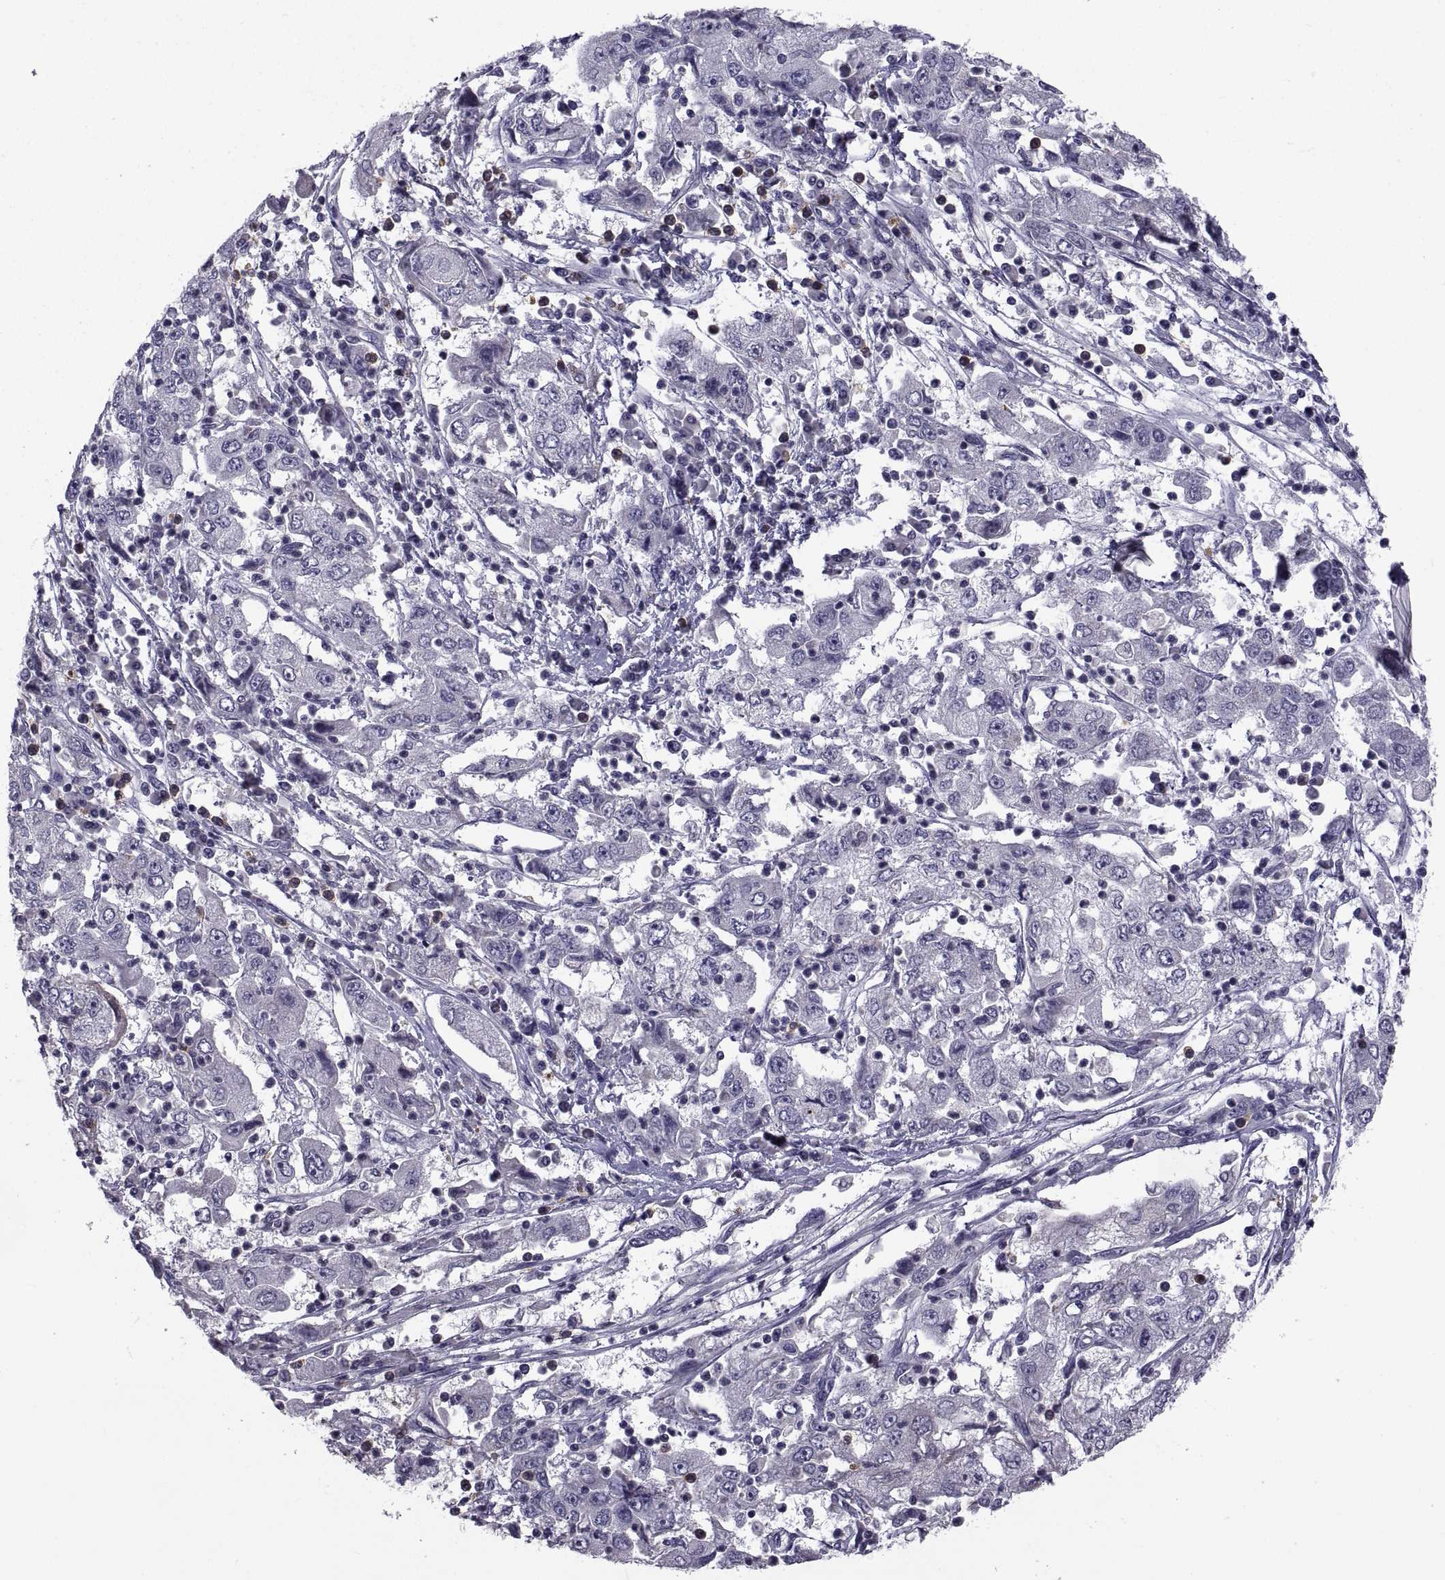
{"staining": {"intensity": "negative", "quantity": "none", "location": "none"}, "tissue": "cervical cancer", "cell_type": "Tumor cells", "image_type": "cancer", "snomed": [{"axis": "morphology", "description": "Squamous cell carcinoma, NOS"}, {"axis": "topography", "description": "Cervix"}], "caption": "Tumor cells are negative for brown protein staining in cervical squamous cell carcinoma.", "gene": "NPTX2", "patient": {"sex": "female", "age": 36}}